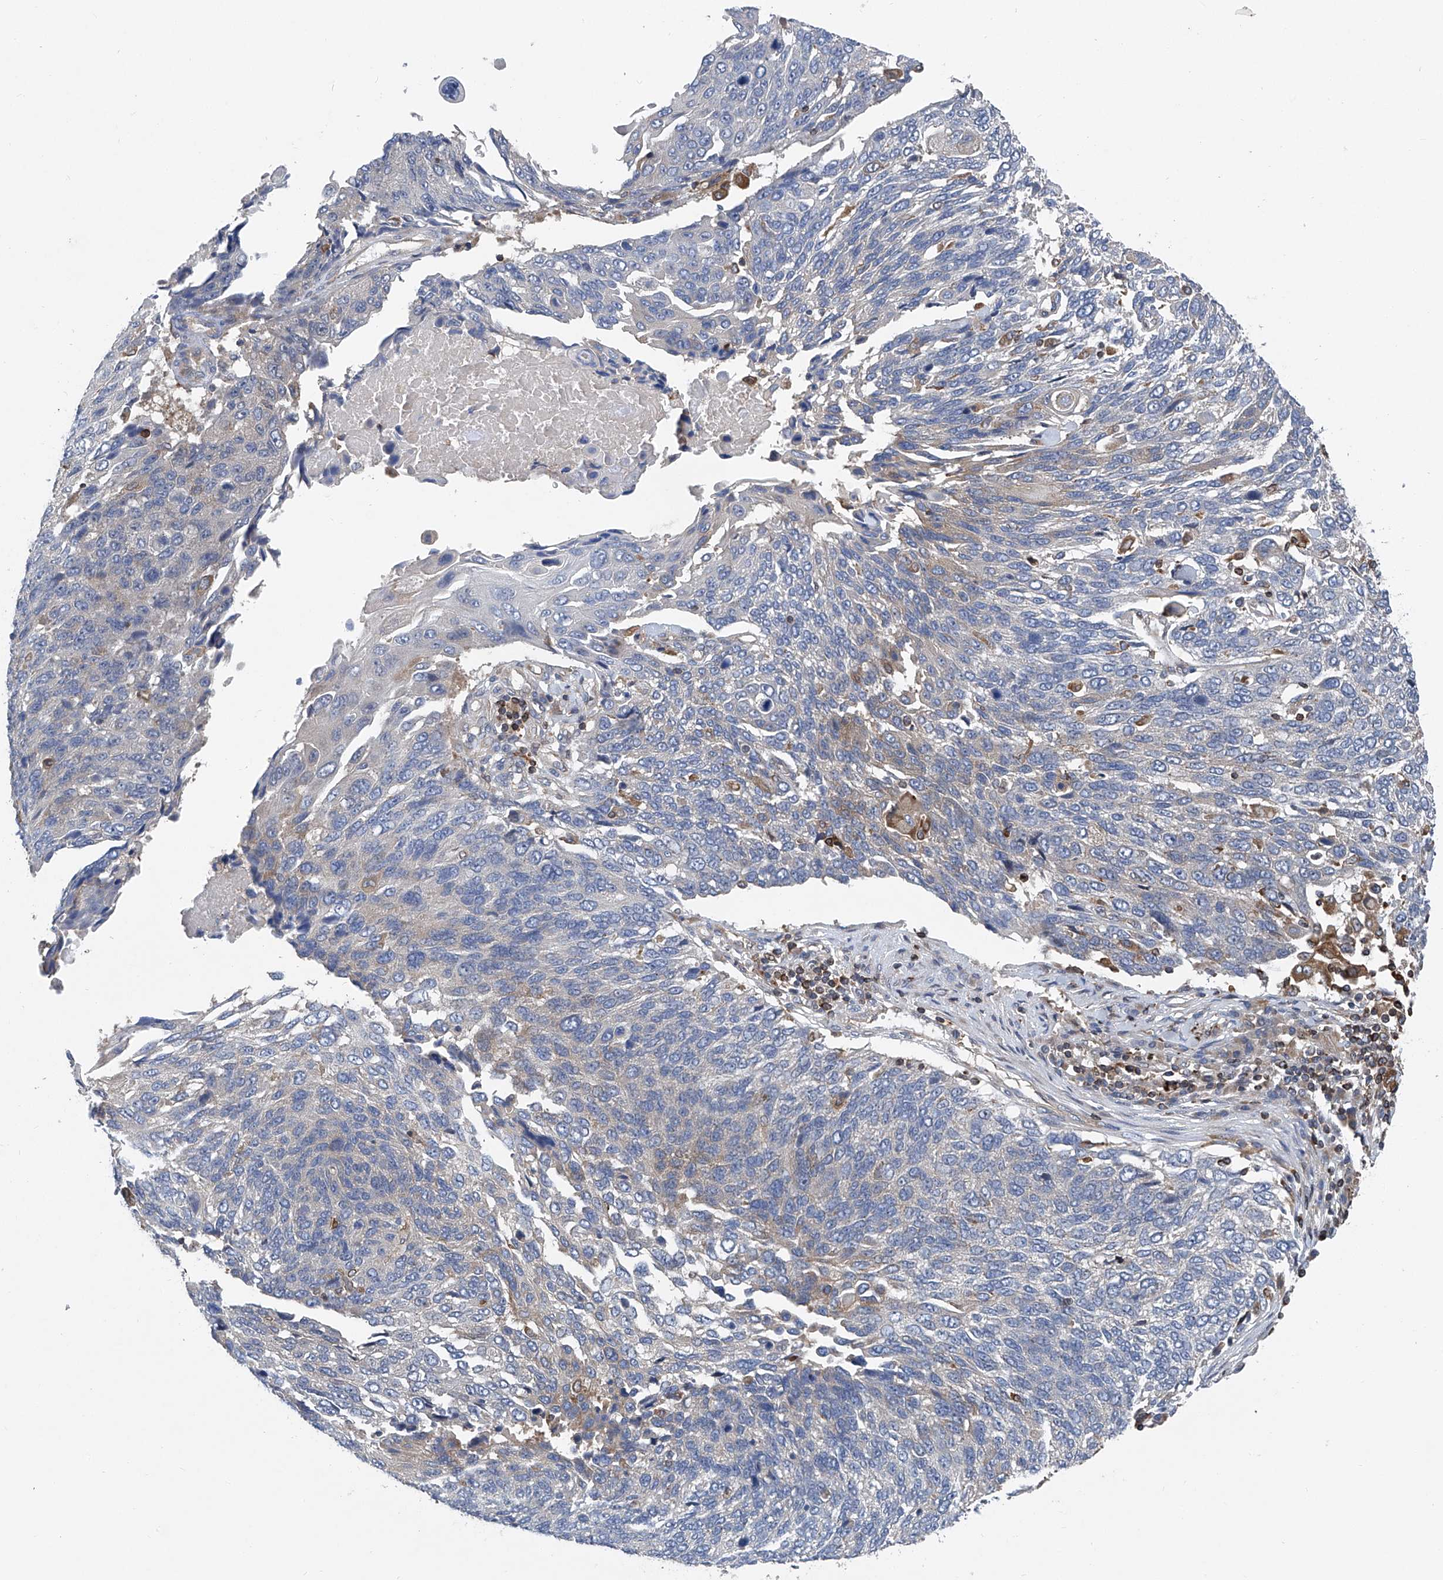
{"staining": {"intensity": "negative", "quantity": "none", "location": "none"}, "tissue": "lung cancer", "cell_type": "Tumor cells", "image_type": "cancer", "snomed": [{"axis": "morphology", "description": "Squamous cell carcinoma, NOS"}, {"axis": "topography", "description": "Lung"}], "caption": "This image is of squamous cell carcinoma (lung) stained with immunohistochemistry to label a protein in brown with the nuclei are counter-stained blue. There is no staining in tumor cells.", "gene": "TRIM38", "patient": {"sex": "male", "age": 66}}